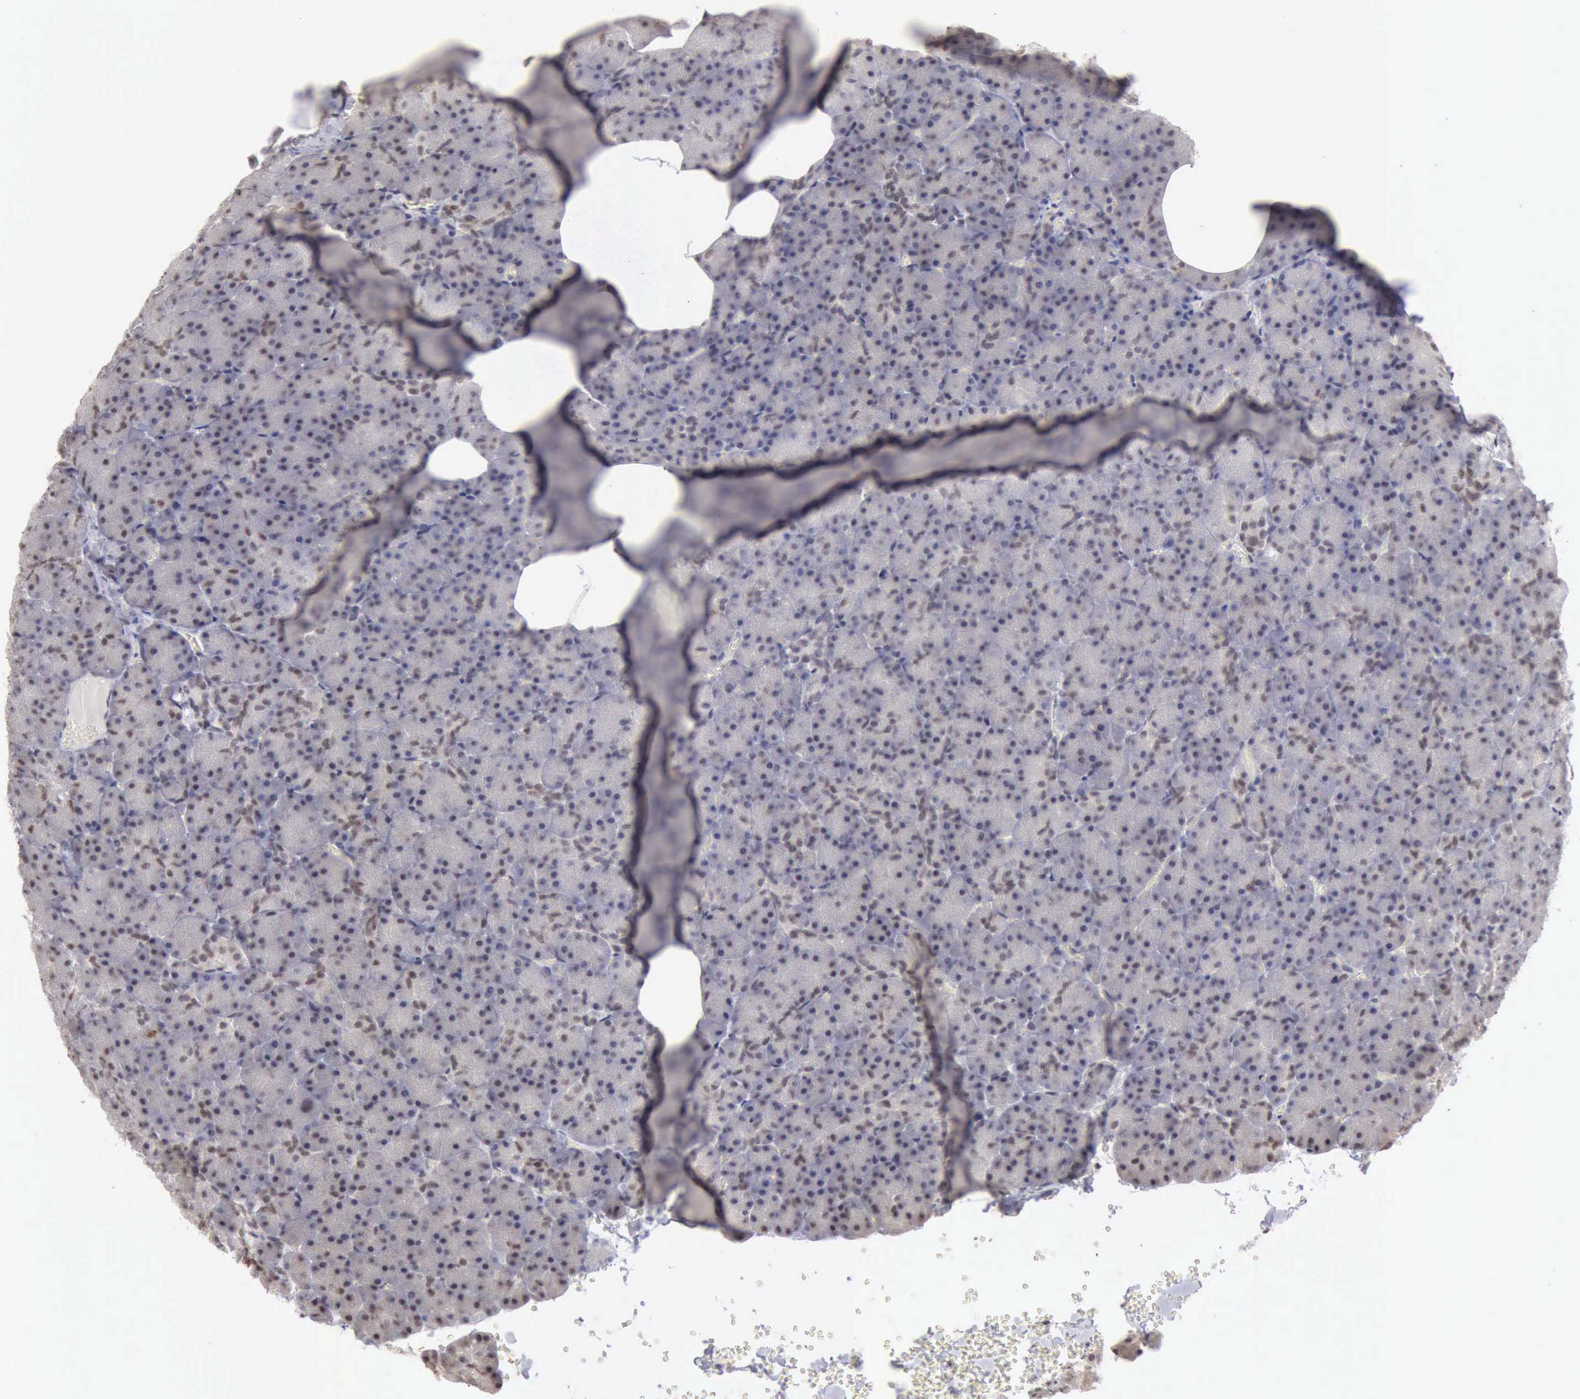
{"staining": {"intensity": "weak", "quantity": "<25%", "location": "nuclear"}, "tissue": "pancreas", "cell_type": "Exocrine glandular cells", "image_type": "normal", "snomed": [{"axis": "morphology", "description": "Normal tissue, NOS"}, {"axis": "topography", "description": "Pancreas"}], "caption": "This histopathology image is of unremarkable pancreas stained with immunohistochemistry to label a protein in brown with the nuclei are counter-stained blue. There is no expression in exocrine glandular cells.", "gene": "TAF1", "patient": {"sex": "female", "age": 35}}